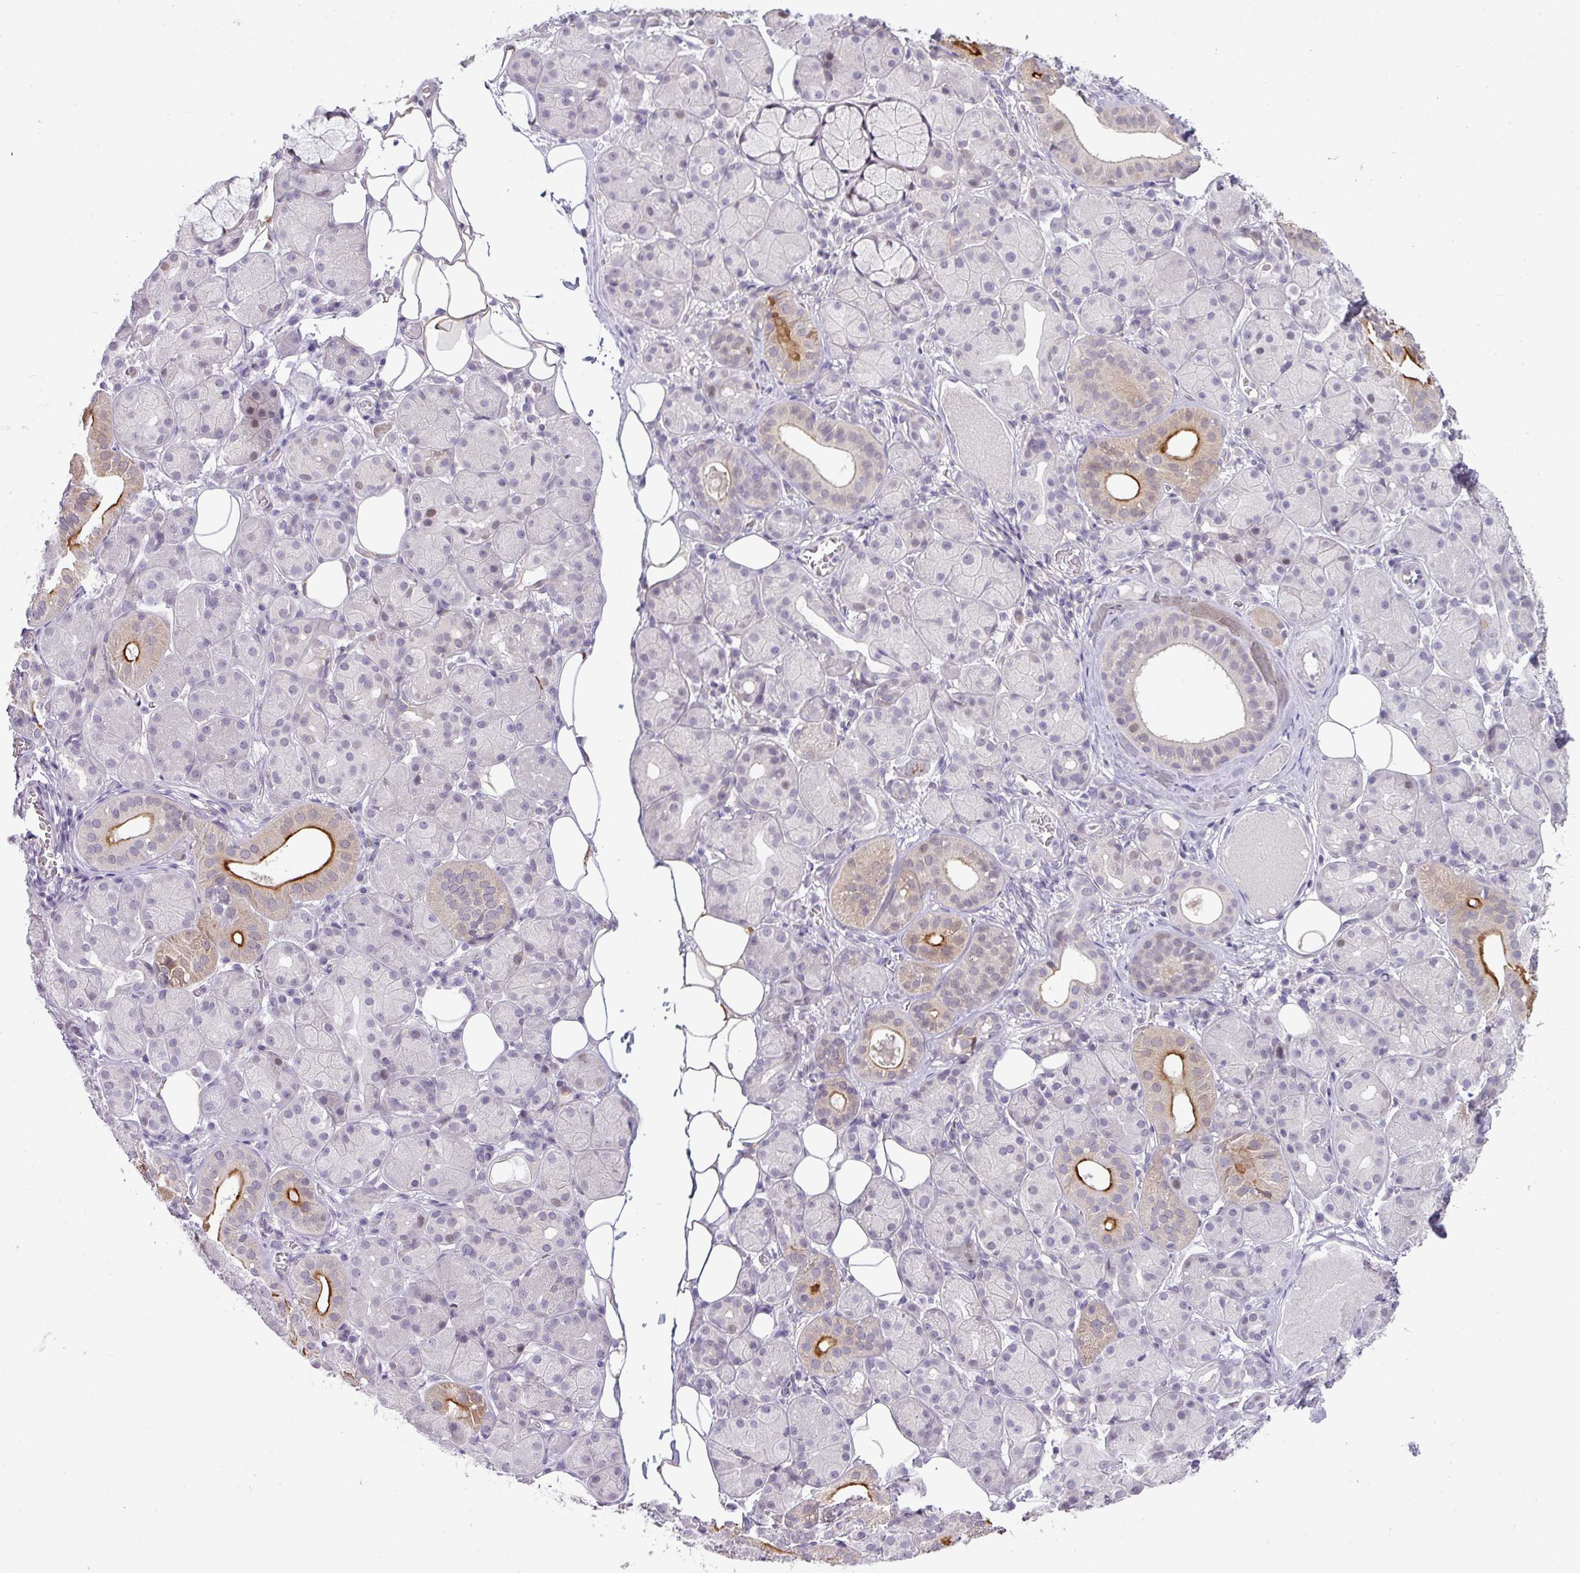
{"staining": {"intensity": "moderate", "quantity": "<25%", "location": "cytoplasmic/membranous,nuclear"}, "tissue": "salivary gland", "cell_type": "Glandular cells", "image_type": "normal", "snomed": [{"axis": "morphology", "description": "Squamous cell carcinoma, NOS"}, {"axis": "topography", "description": "Skin"}, {"axis": "topography", "description": "Head-Neck"}], "caption": "Immunohistochemical staining of unremarkable human salivary gland demonstrates moderate cytoplasmic/membranous,nuclear protein staining in approximately <25% of glandular cells.", "gene": "ANKRD13B", "patient": {"sex": "male", "age": 80}}